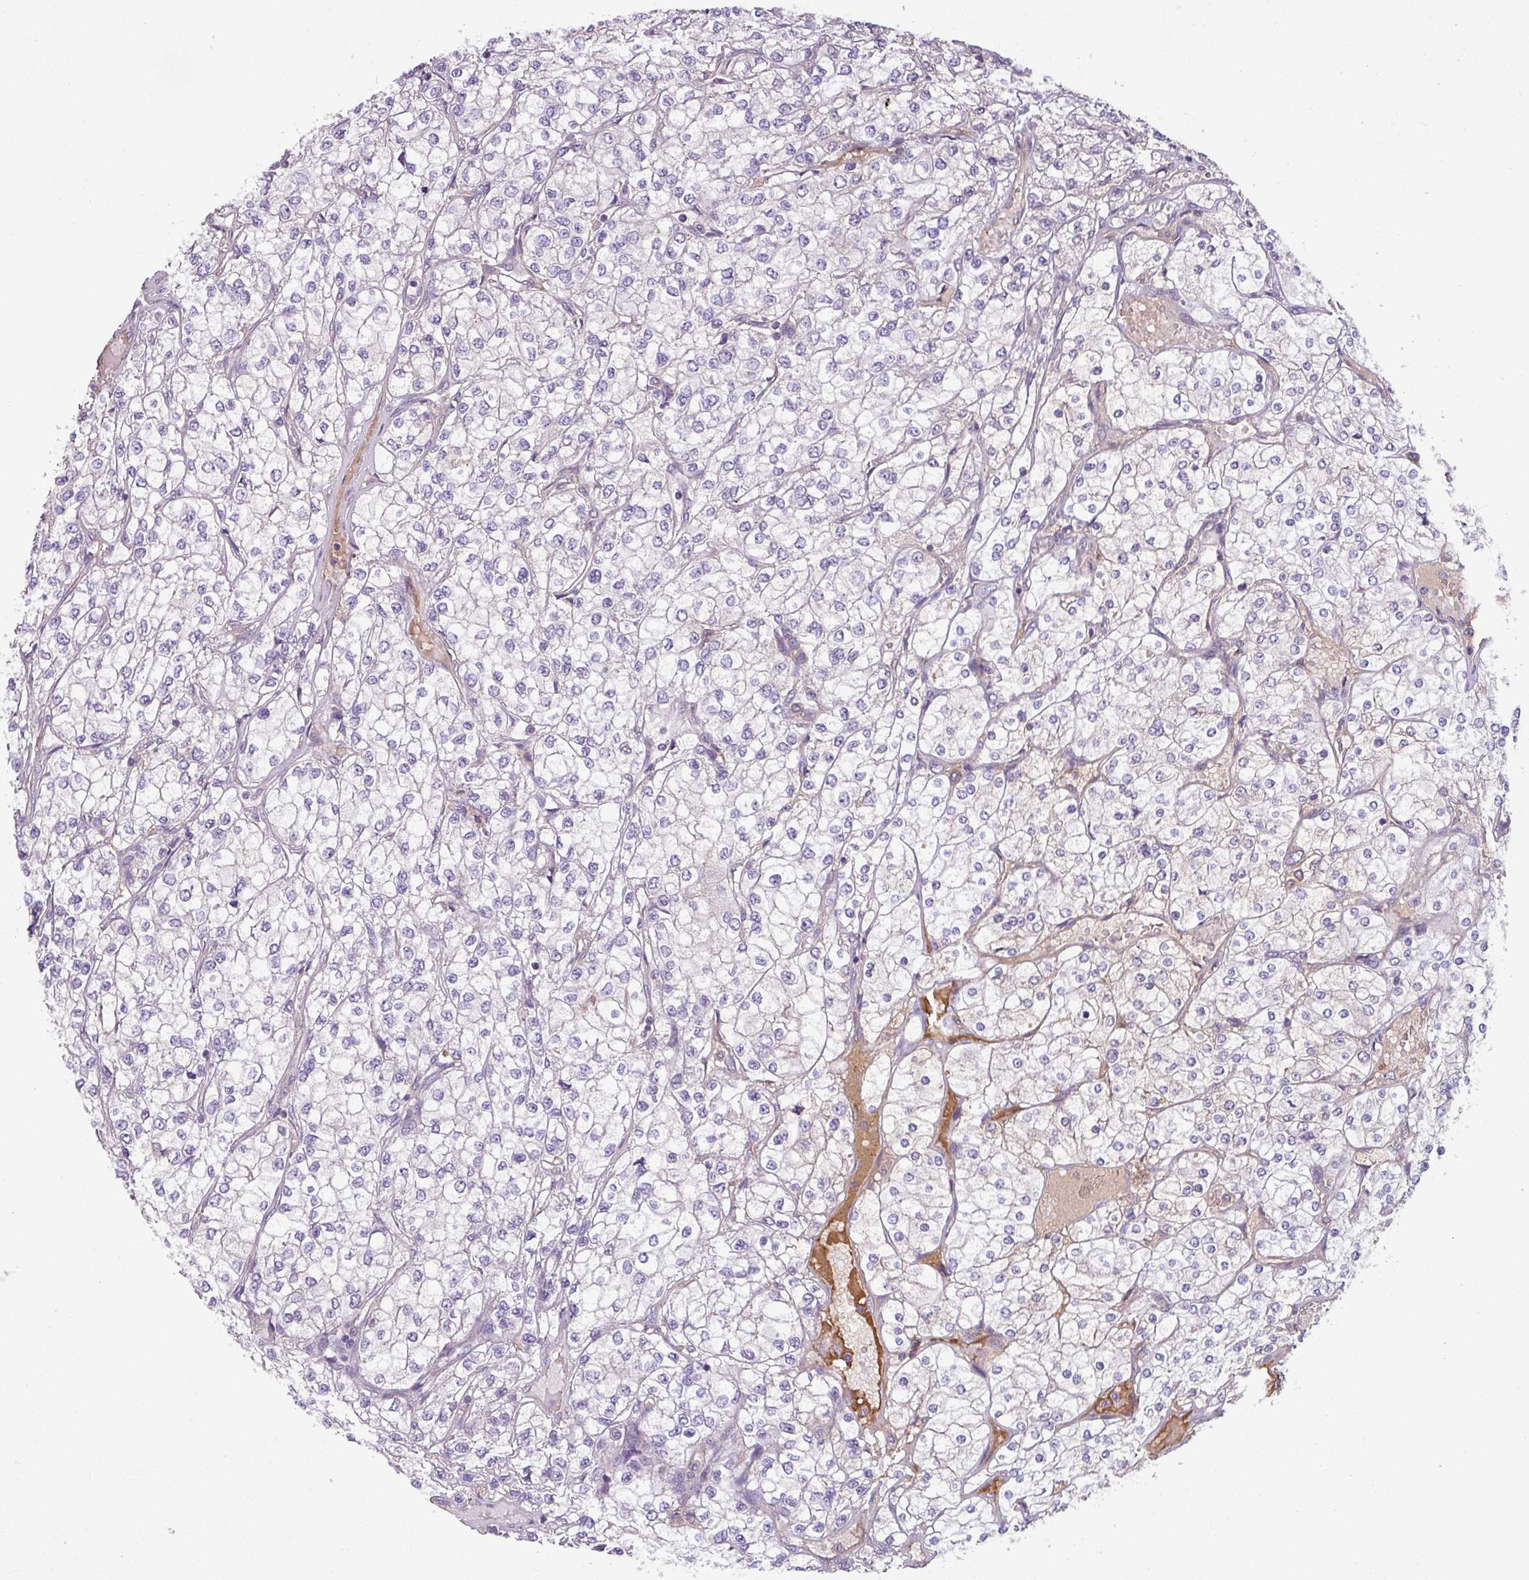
{"staining": {"intensity": "negative", "quantity": "none", "location": "none"}, "tissue": "renal cancer", "cell_type": "Tumor cells", "image_type": "cancer", "snomed": [{"axis": "morphology", "description": "Adenocarcinoma, NOS"}, {"axis": "topography", "description": "Kidney"}], "caption": "Human renal cancer stained for a protein using IHC demonstrates no positivity in tumor cells.", "gene": "LRRC74B", "patient": {"sex": "male", "age": 80}}